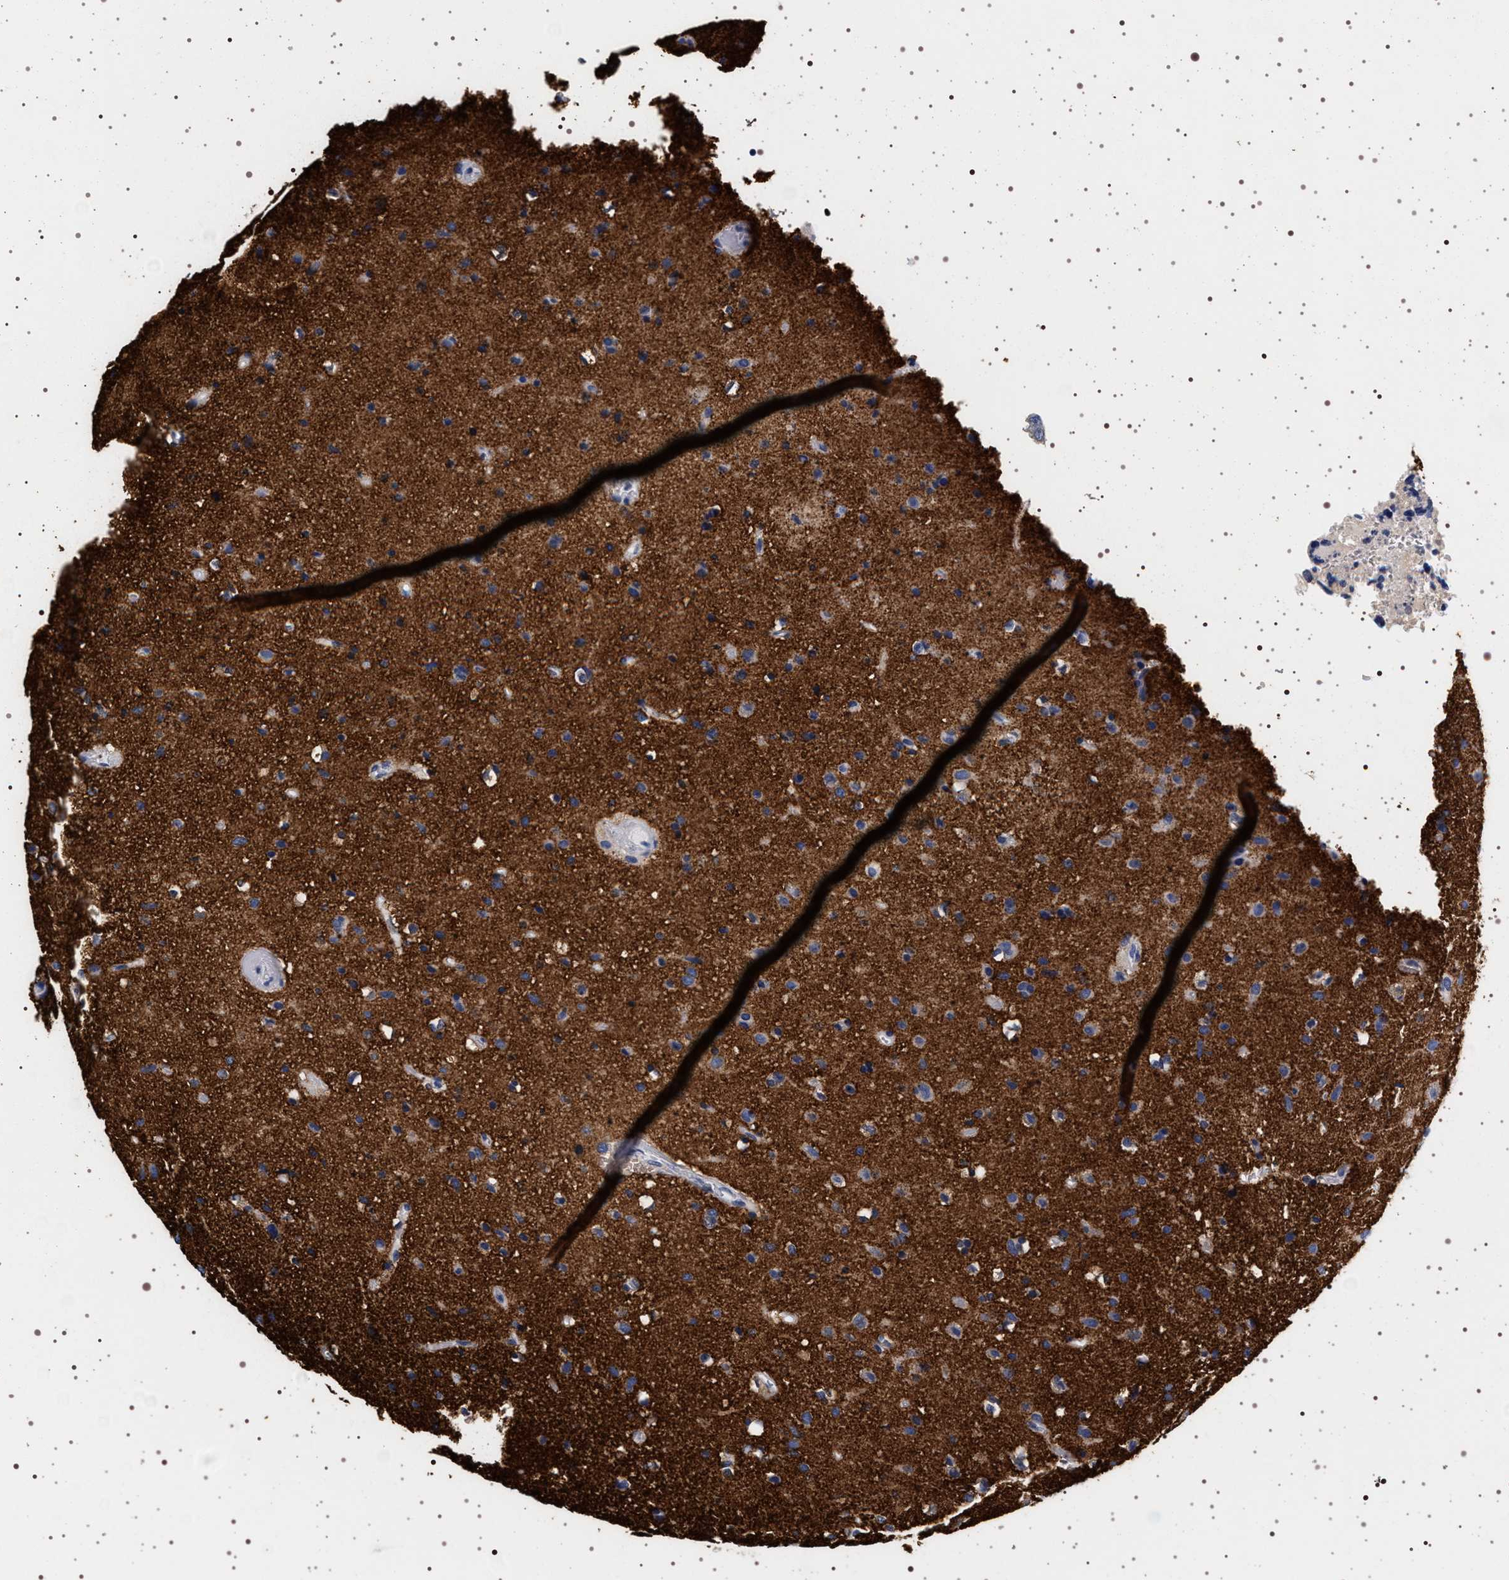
{"staining": {"intensity": "weak", "quantity": "<25%", "location": "cytoplasmic/membranous"}, "tissue": "glioma", "cell_type": "Tumor cells", "image_type": "cancer", "snomed": [{"axis": "morphology", "description": "Glioma, malignant, Low grade"}, {"axis": "topography", "description": "Brain"}], "caption": "Tumor cells show no significant positivity in low-grade glioma (malignant).", "gene": "SYN1", "patient": {"sex": "male", "age": 77}}